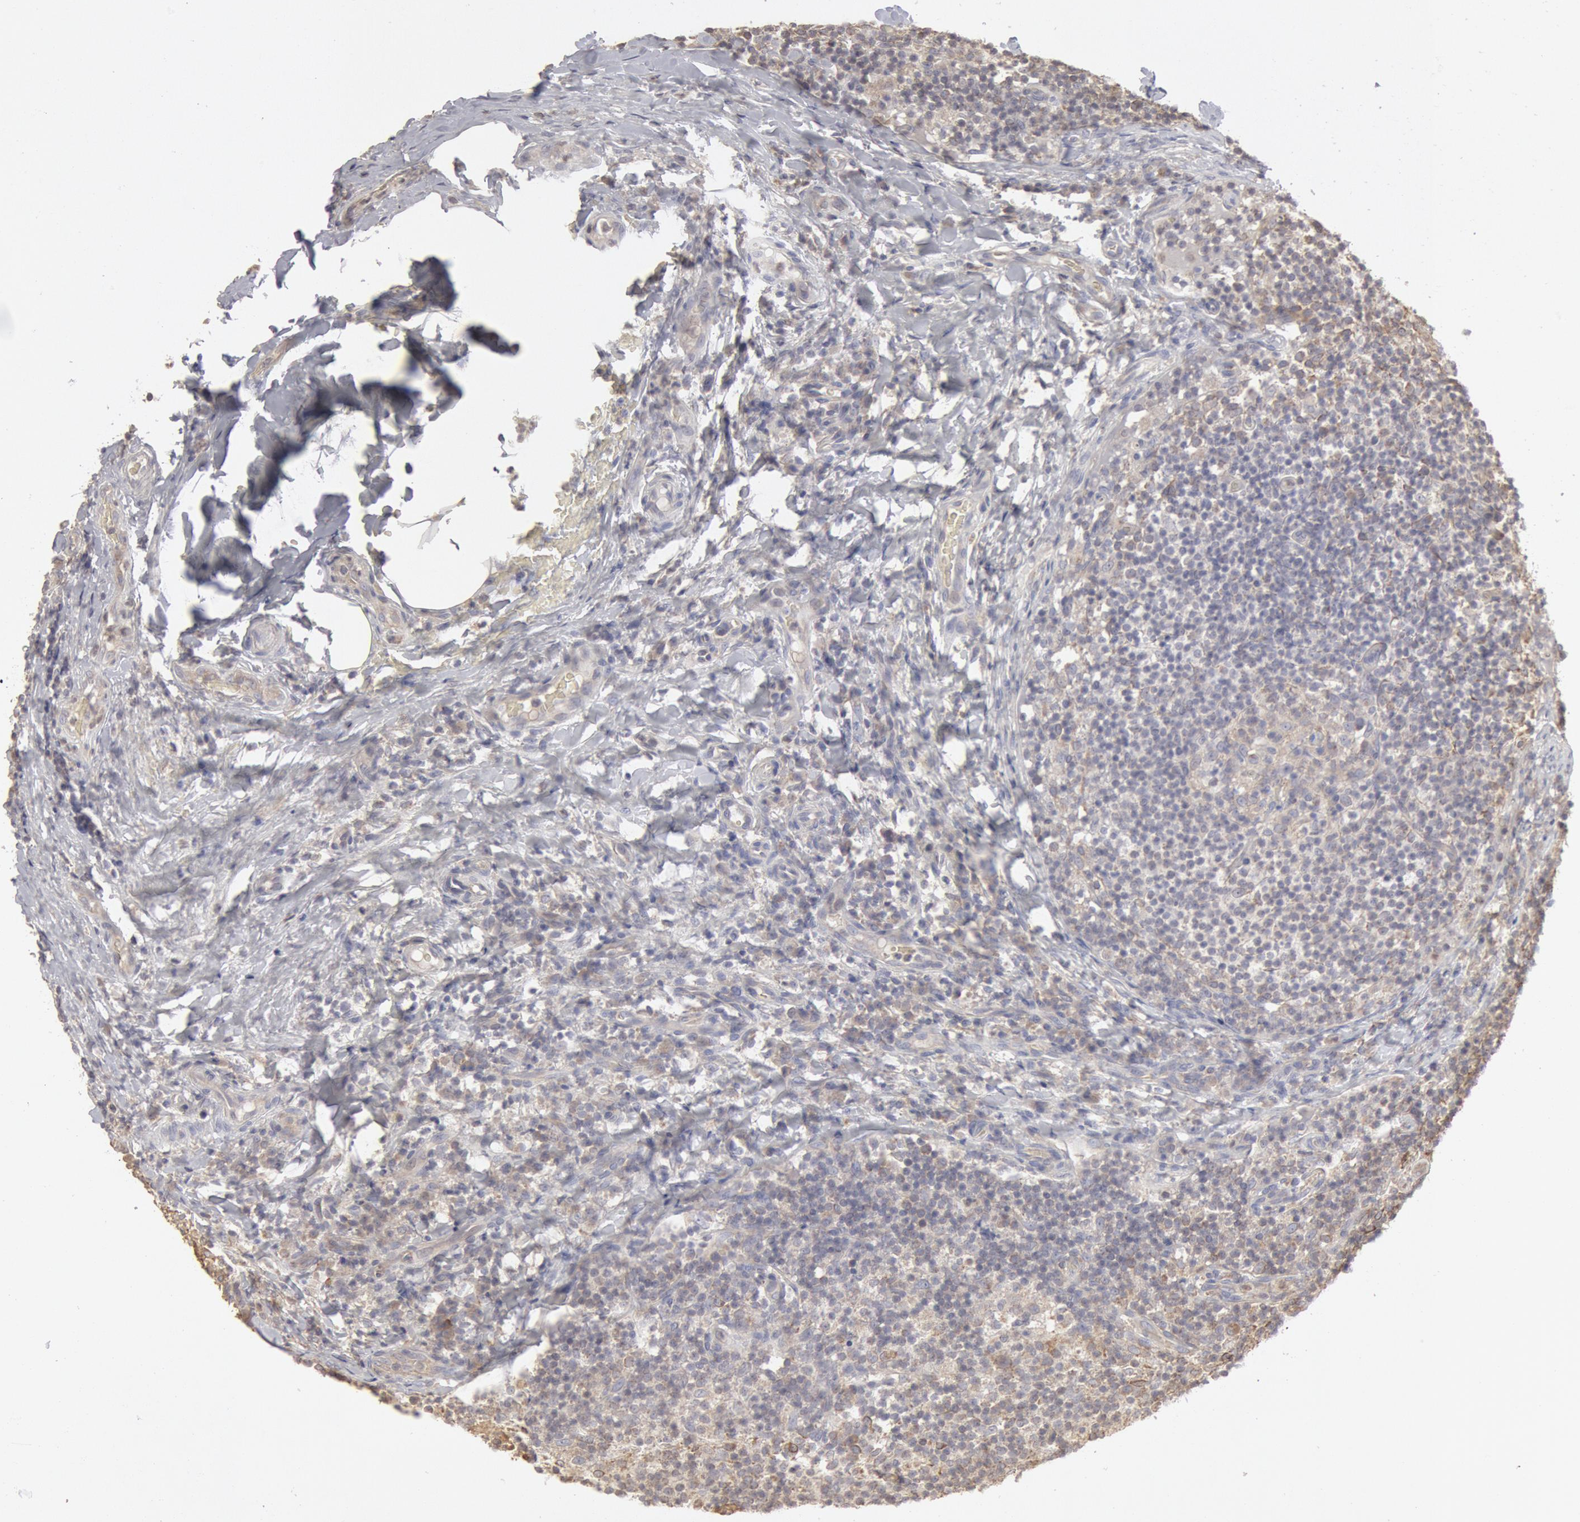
{"staining": {"intensity": "moderate", "quantity": "25%-75%", "location": "cytoplasmic/membranous"}, "tissue": "lymph node", "cell_type": "Germinal center cells", "image_type": "normal", "snomed": [{"axis": "morphology", "description": "Normal tissue, NOS"}, {"axis": "morphology", "description": "Inflammation, NOS"}, {"axis": "topography", "description": "Lymph node"}], "caption": "Protein staining of normal lymph node demonstrates moderate cytoplasmic/membranous staining in about 25%-75% of germinal center cells.", "gene": "OSBPL8", "patient": {"sex": "male", "age": 46}}